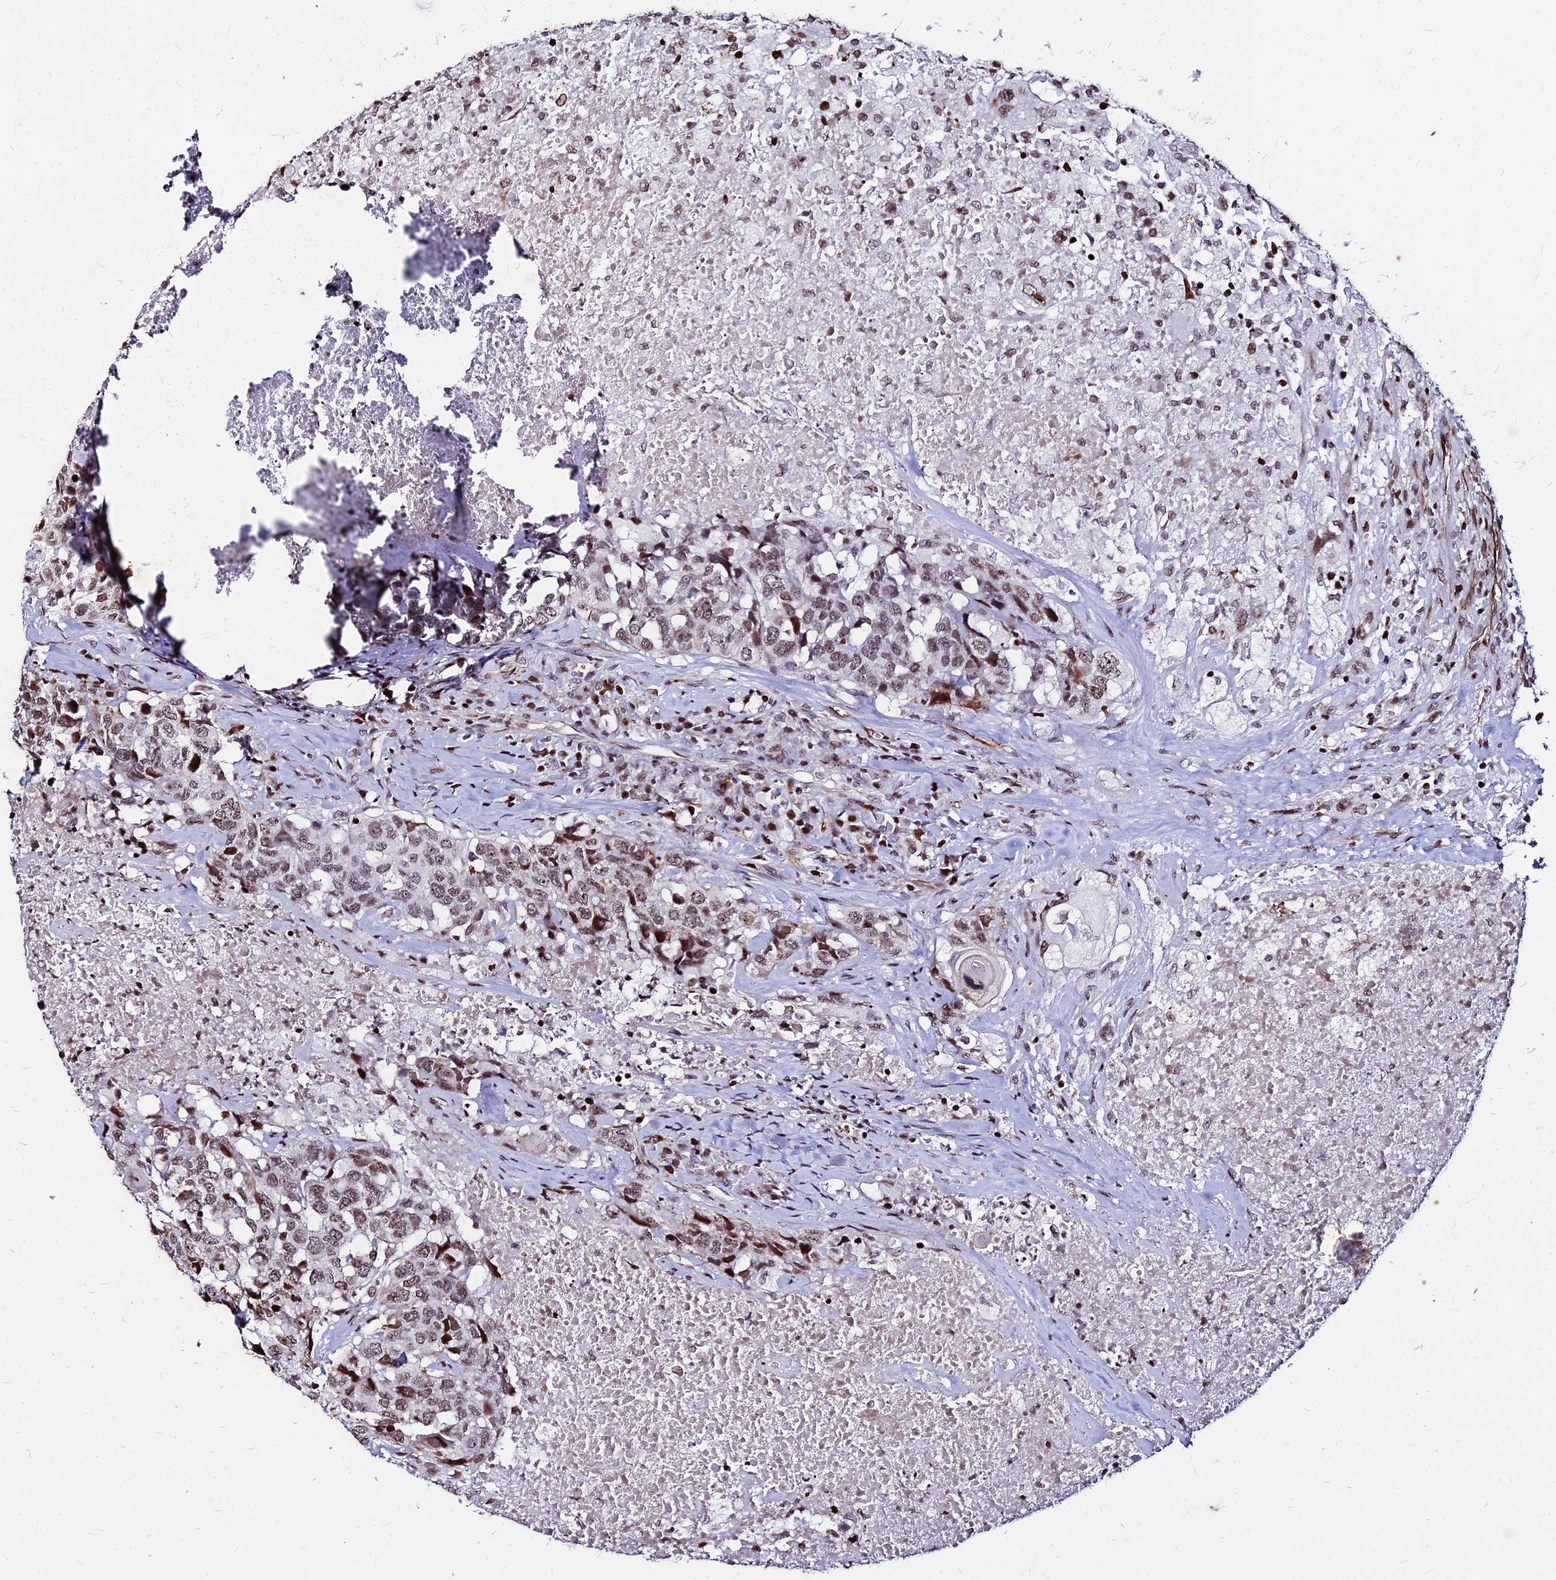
{"staining": {"intensity": "moderate", "quantity": ">75%", "location": "nuclear"}, "tissue": "head and neck cancer", "cell_type": "Tumor cells", "image_type": "cancer", "snomed": [{"axis": "morphology", "description": "Squamous cell carcinoma, NOS"}, {"axis": "topography", "description": "Head-Neck"}], "caption": "Protein staining of squamous cell carcinoma (head and neck) tissue demonstrates moderate nuclear expression in about >75% of tumor cells. (DAB IHC, brown staining for protein, blue staining for nuclei).", "gene": "NYAP2", "patient": {"sex": "male", "age": 66}}